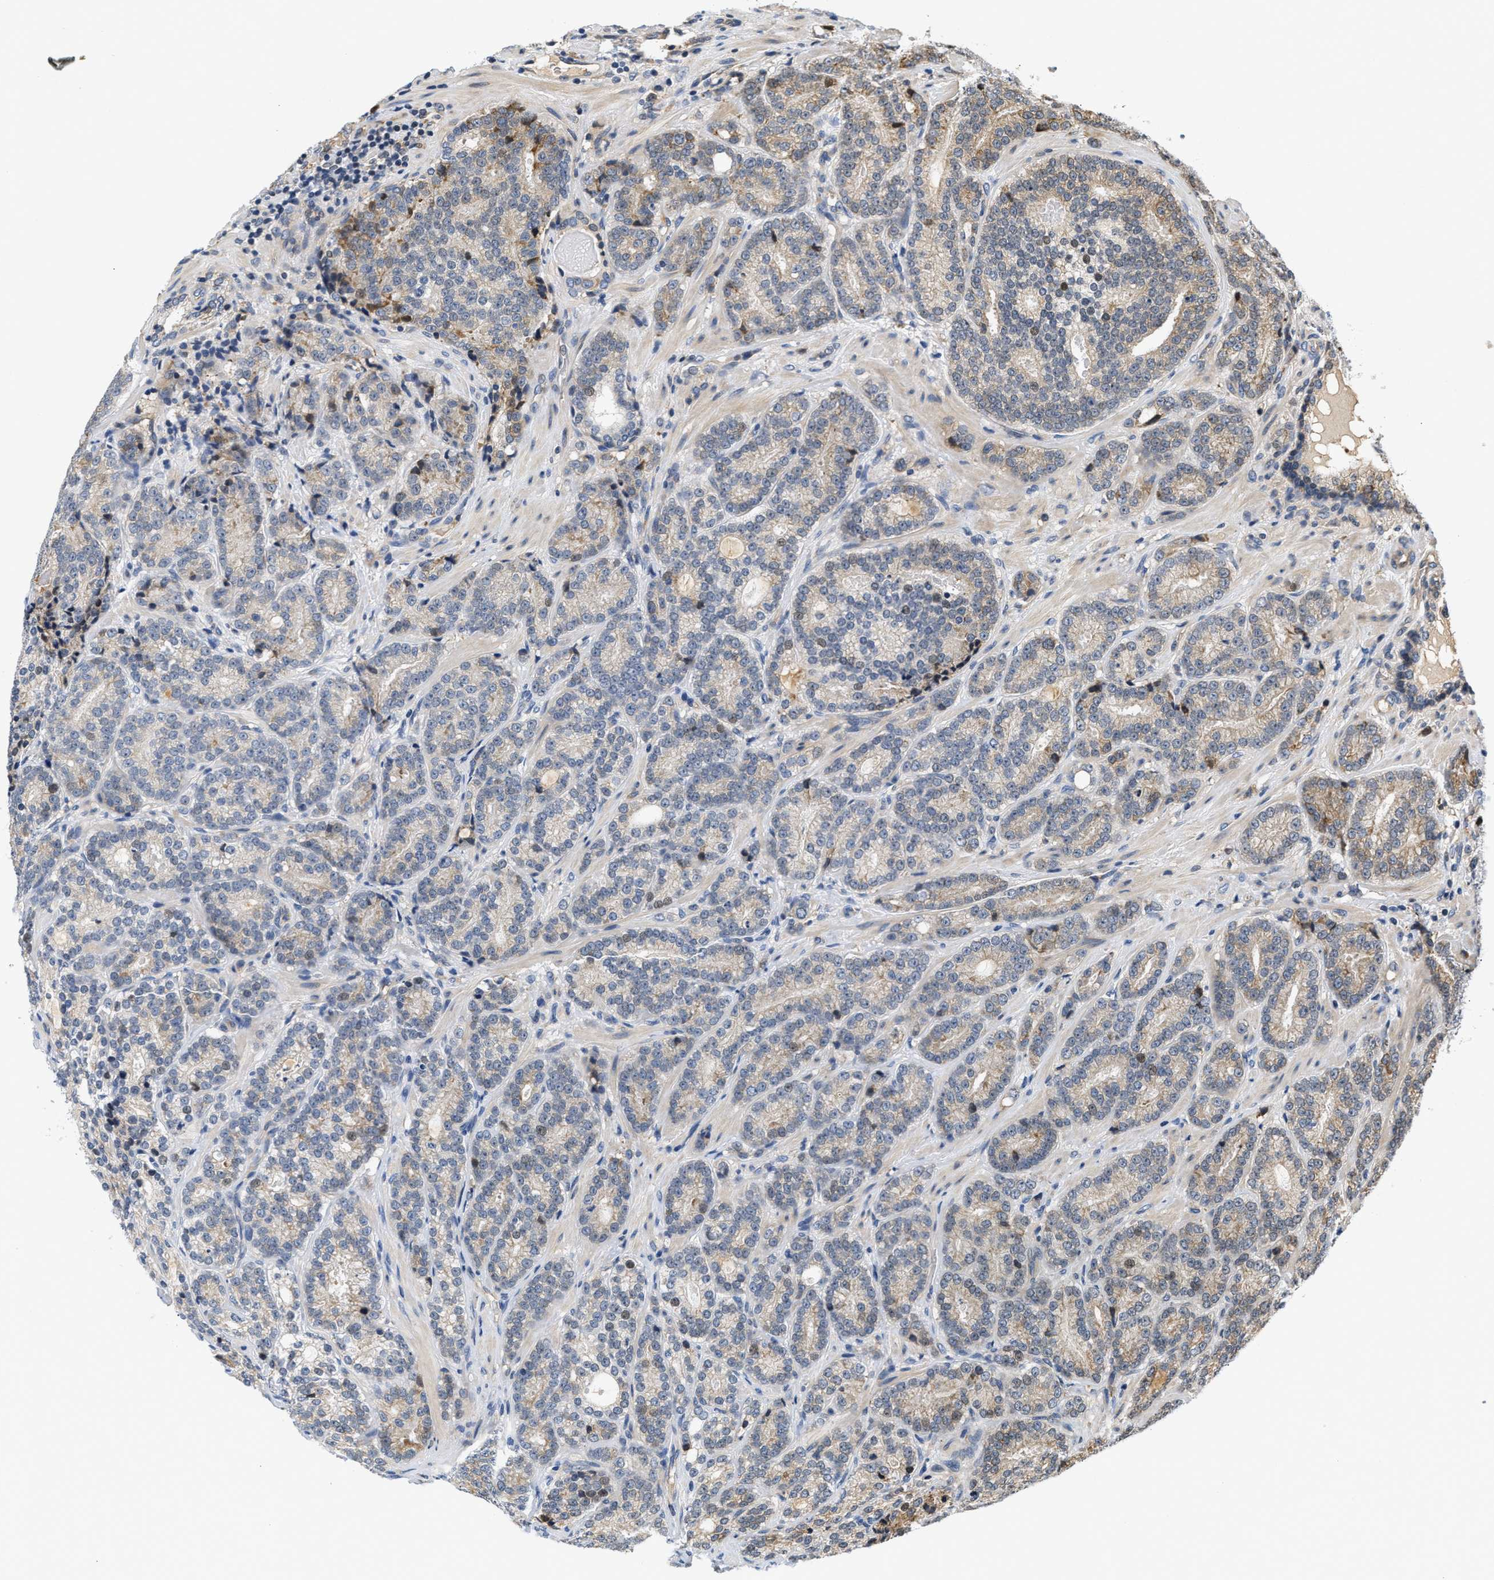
{"staining": {"intensity": "weak", "quantity": "<25%", "location": "cytoplasmic/membranous"}, "tissue": "prostate cancer", "cell_type": "Tumor cells", "image_type": "cancer", "snomed": [{"axis": "morphology", "description": "Adenocarcinoma, High grade"}, {"axis": "topography", "description": "Prostate"}], "caption": "IHC histopathology image of neoplastic tissue: human prostate cancer (high-grade adenocarcinoma) stained with DAB (3,3'-diaminobenzidine) reveals no significant protein positivity in tumor cells.", "gene": "TNIP2", "patient": {"sex": "male", "age": 61}}